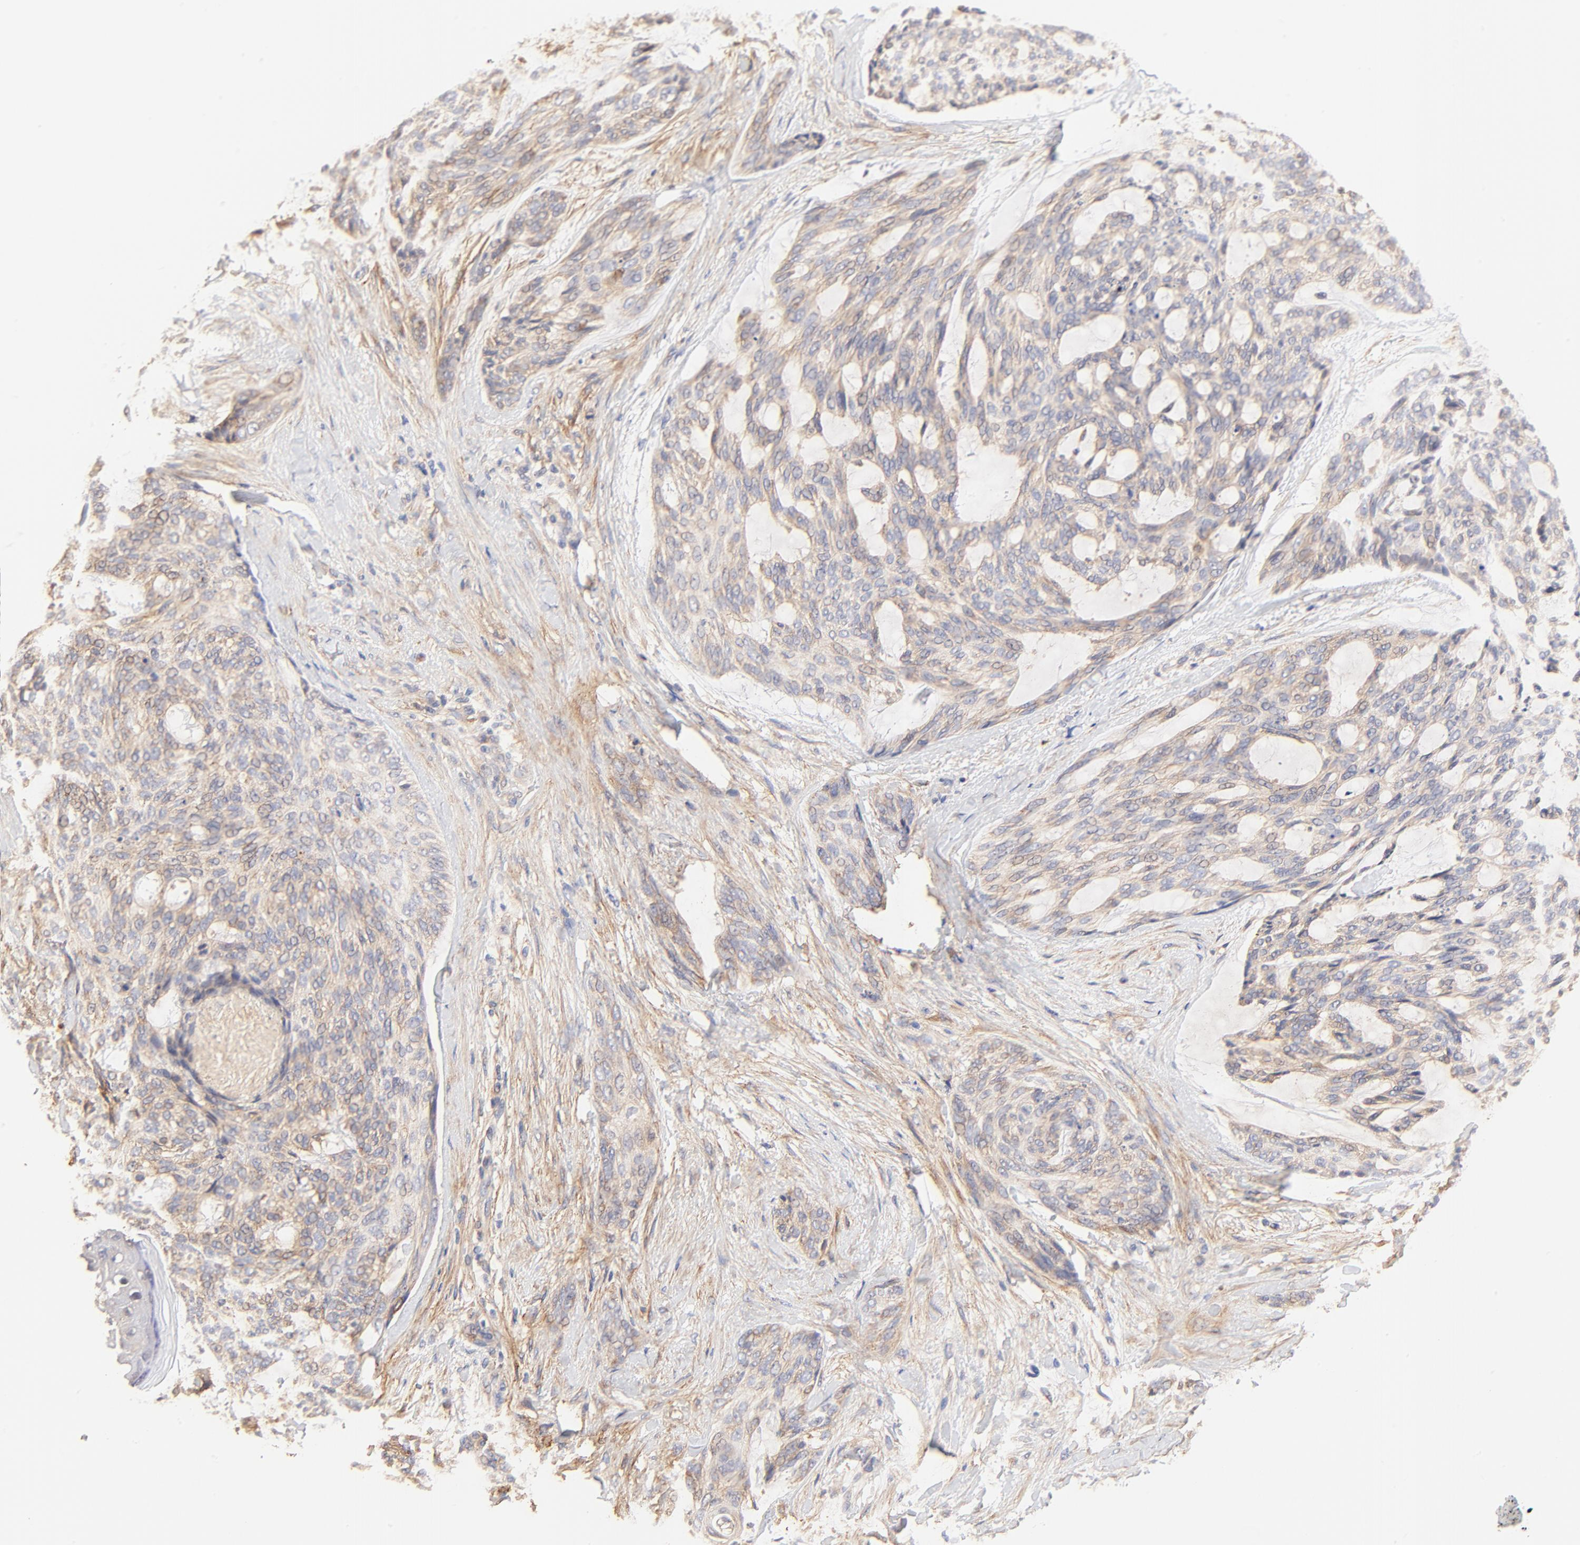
{"staining": {"intensity": "weak", "quantity": ">75%", "location": "cytoplasmic/membranous"}, "tissue": "skin cancer", "cell_type": "Tumor cells", "image_type": "cancer", "snomed": [{"axis": "morphology", "description": "Normal tissue, NOS"}, {"axis": "morphology", "description": "Basal cell carcinoma"}, {"axis": "topography", "description": "Skin"}], "caption": "The immunohistochemical stain shows weak cytoplasmic/membranous staining in tumor cells of skin basal cell carcinoma tissue.", "gene": "PTK7", "patient": {"sex": "female", "age": 71}}